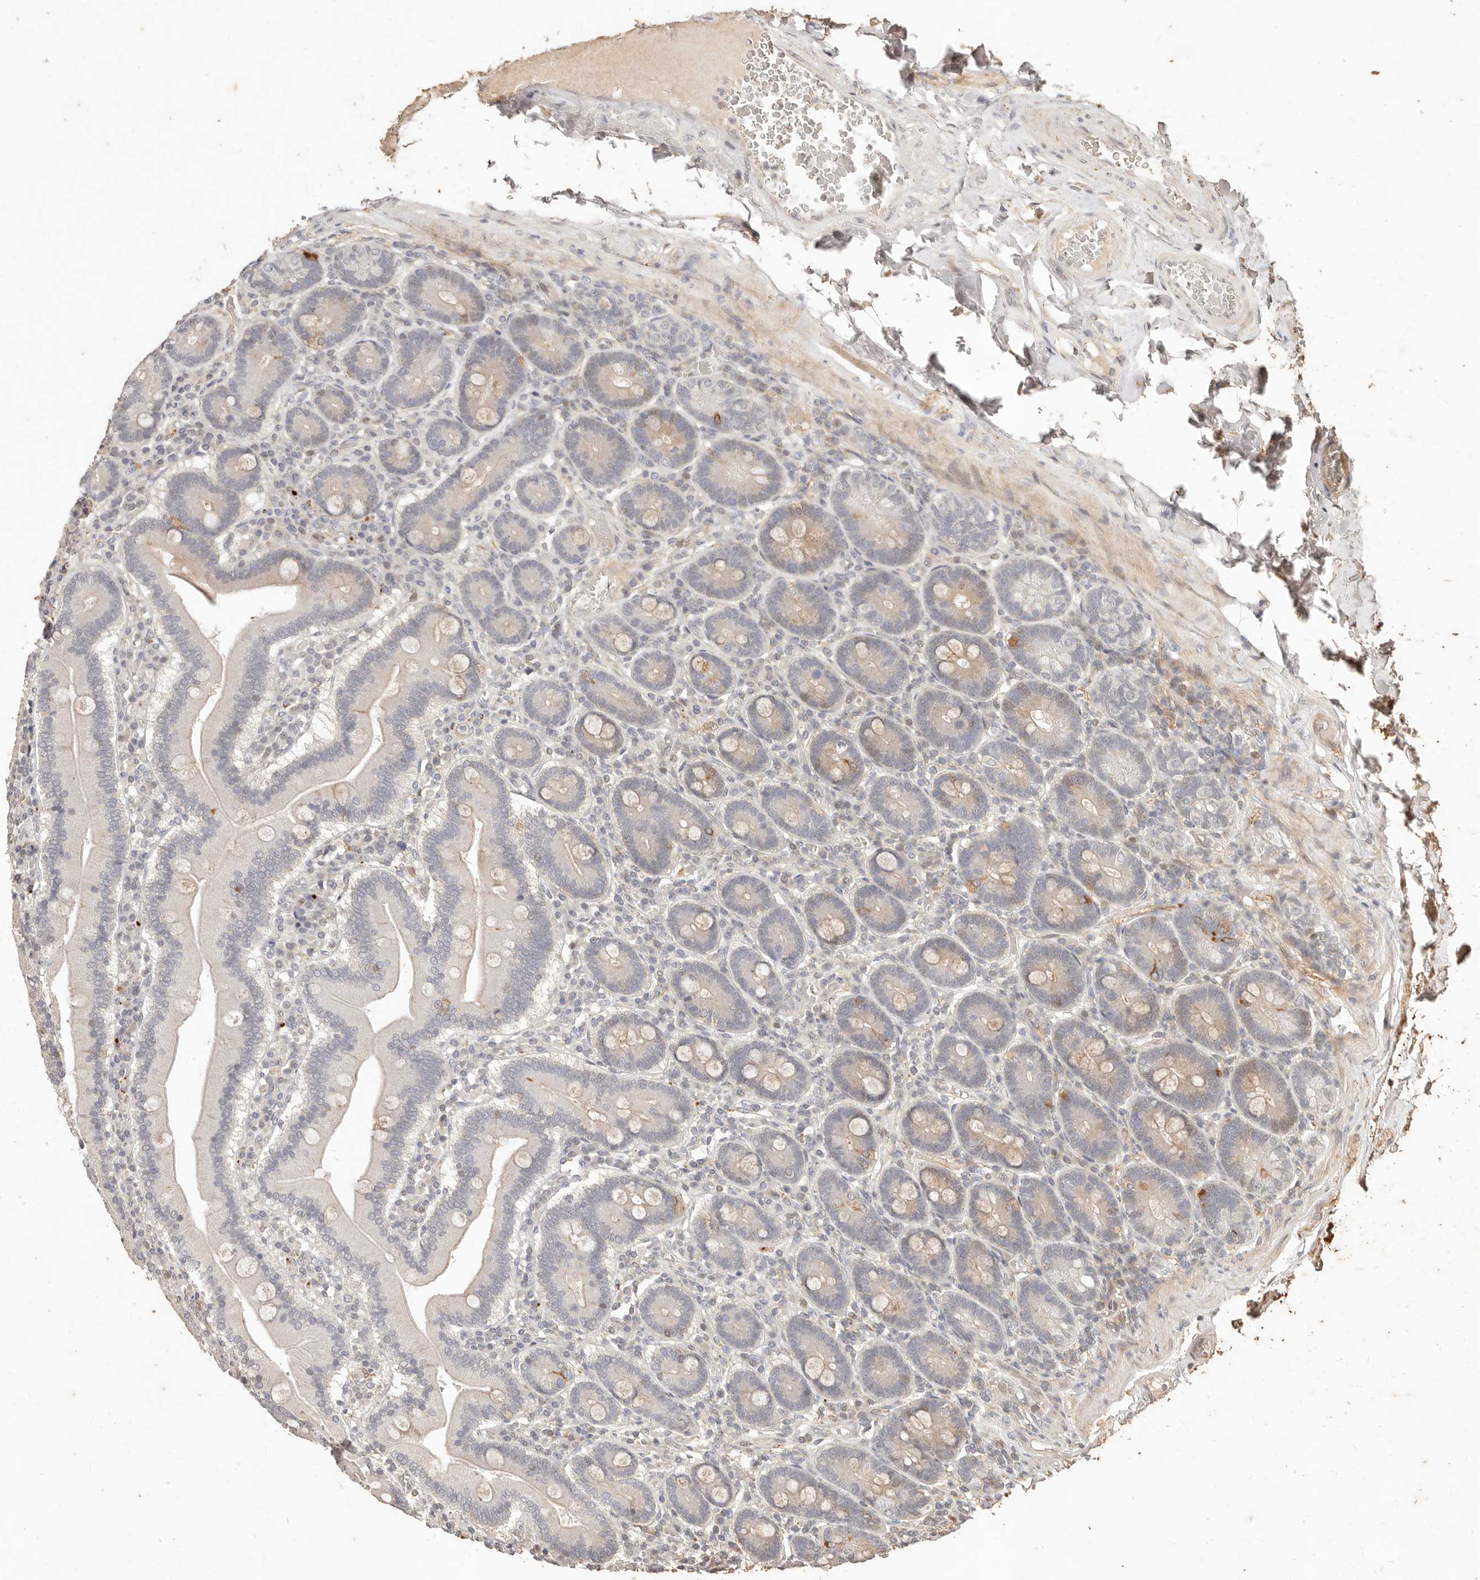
{"staining": {"intensity": "moderate", "quantity": "<25%", "location": "cytoplasmic/membranous"}, "tissue": "duodenum", "cell_type": "Glandular cells", "image_type": "normal", "snomed": [{"axis": "morphology", "description": "Normal tissue, NOS"}, {"axis": "topography", "description": "Duodenum"}], "caption": "Glandular cells reveal low levels of moderate cytoplasmic/membranous positivity in about <25% of cells in unremarkable human duodenum.", "gene": "KIF9", "patient": {"sex": "female", "age": 62}}